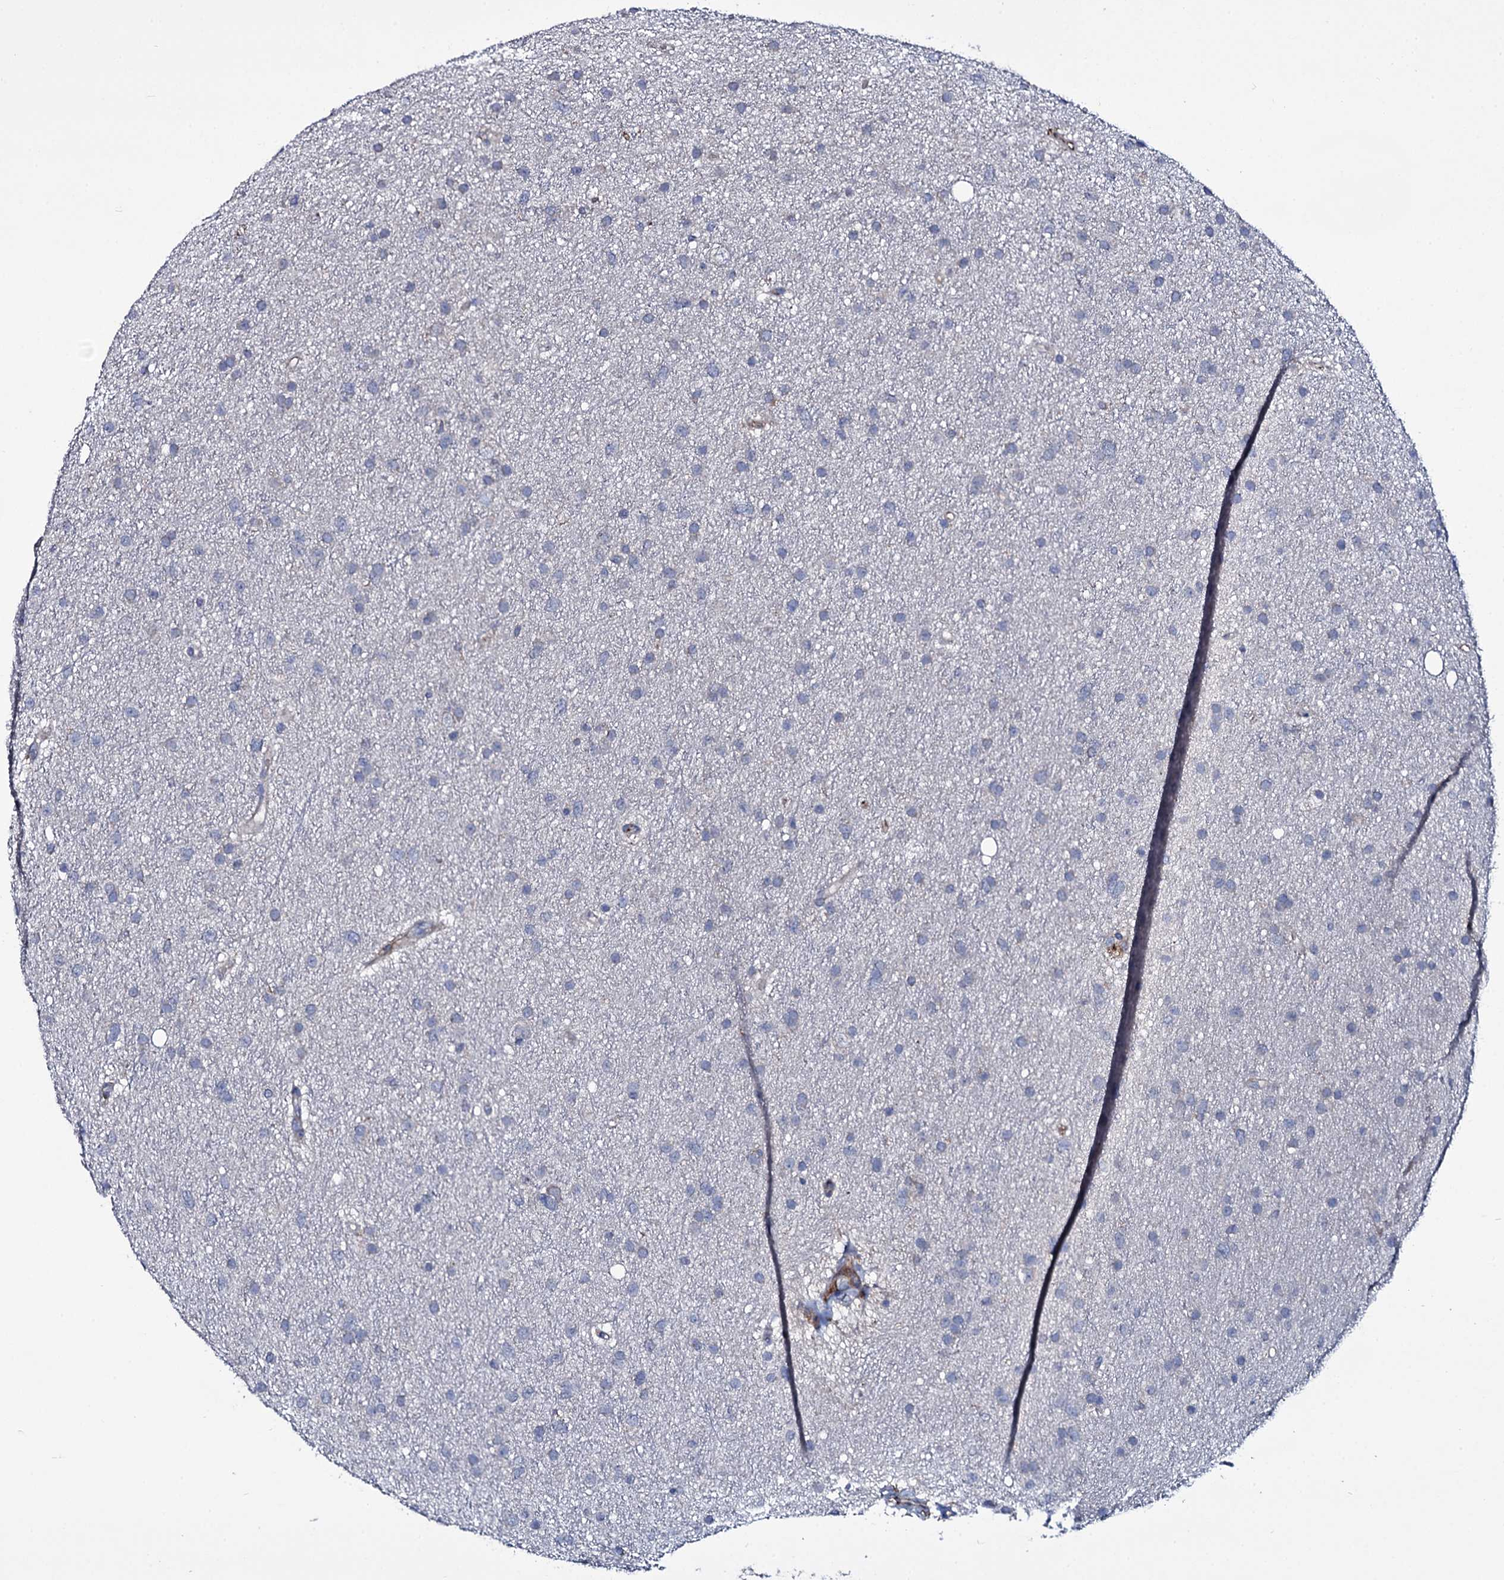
{"staining": {"intensity": "negative", "quantity": "none", "location": "none"}, "tissue": "glioma", "cell_type": "Tumor cells", "image_type": "cancer", "snomed": [{"axis": "morphology", "description": "Glioma, malignant, Low grade"}, {"axis": "topography", "description": "Cerebral cortex"}], "caption": "Immunohistochemistry photomicrograph of human malignant glioma (low-grade) stained for a protein (brown), which exhibits no staining in tumor cells. (Stains: DAB IHC with hematoxylin counter stain, Microscopy: brightfield microscopy at high magnification).", "gene": "VAMP8", "patient": {"sex": "female", "age": 39}}